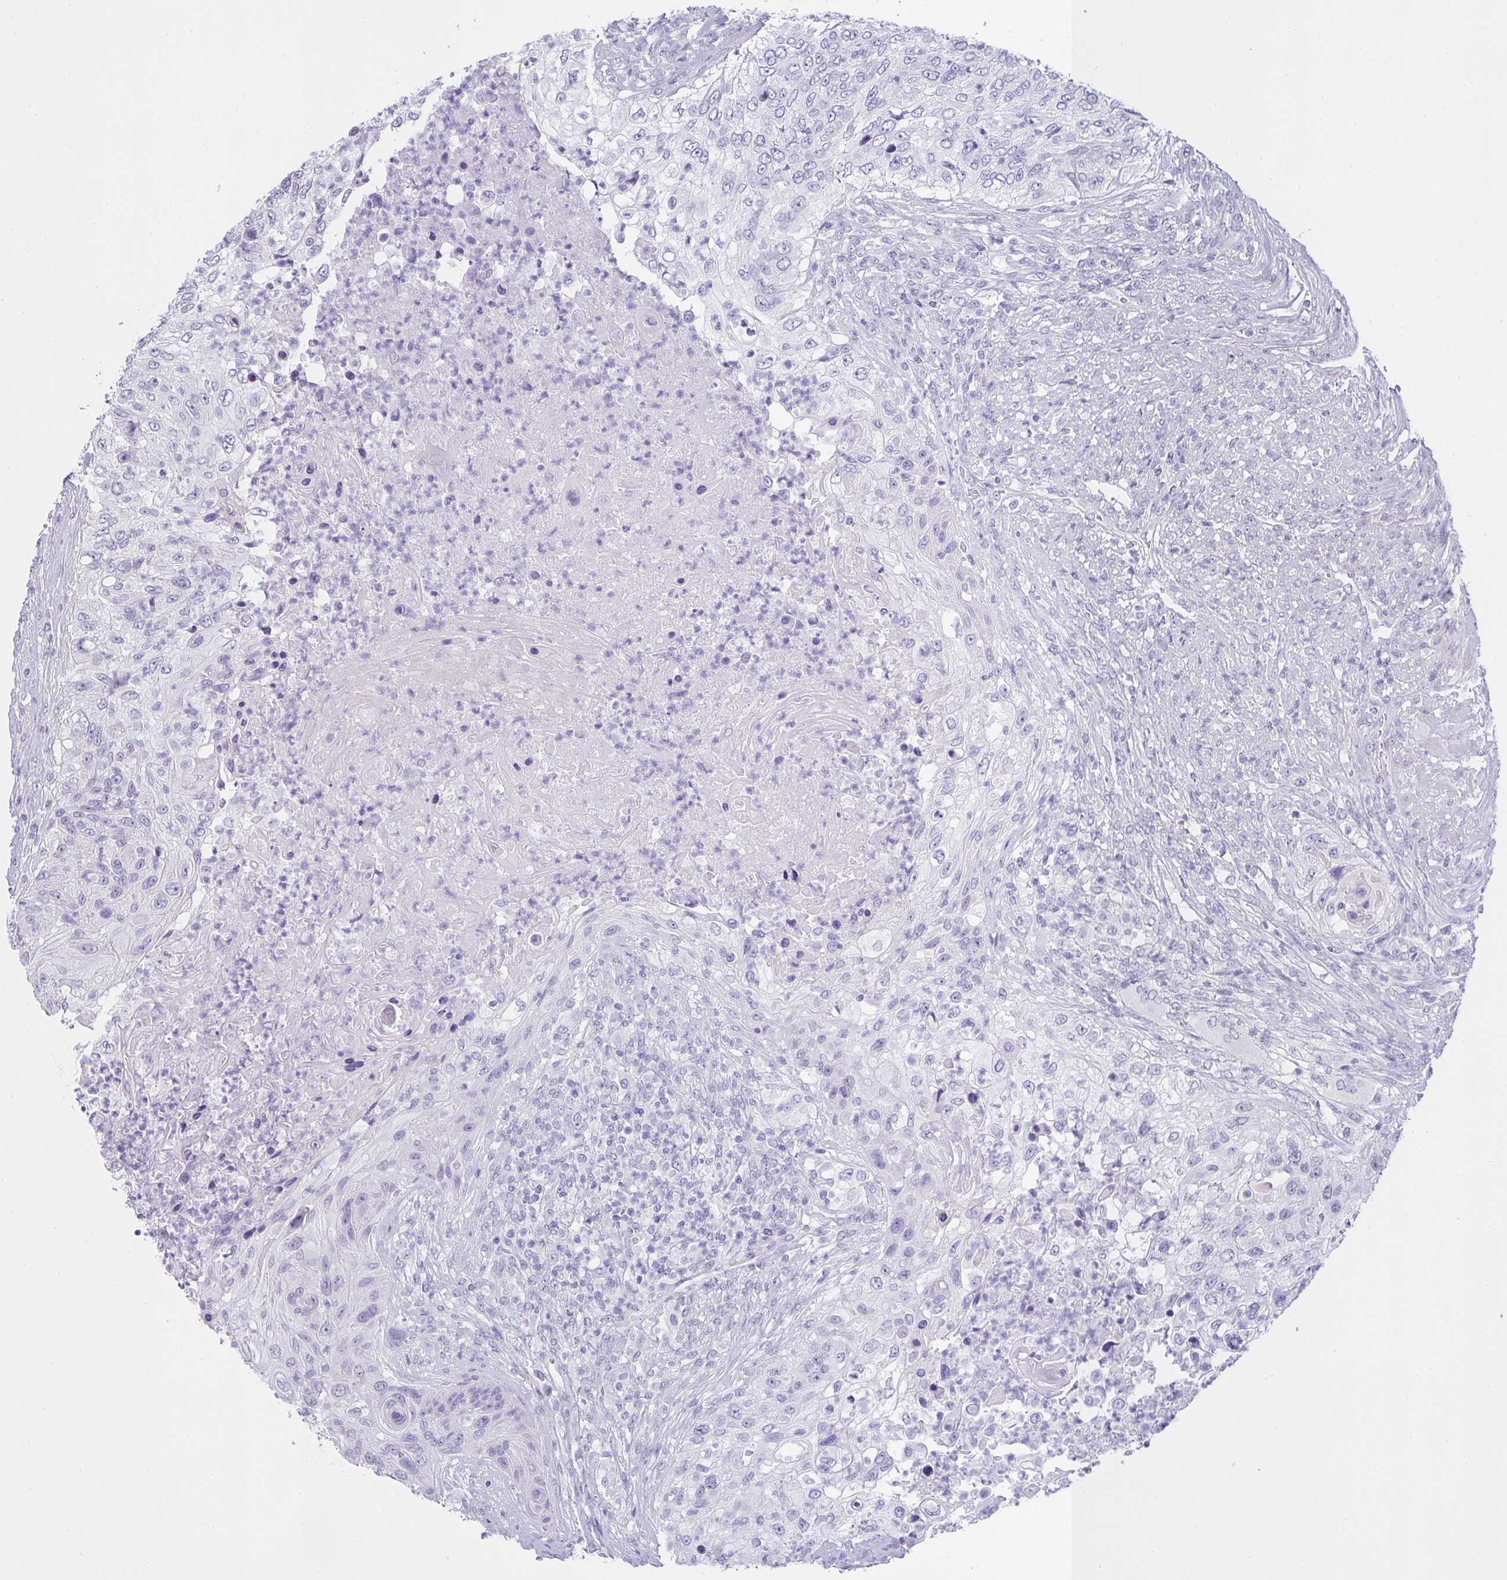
{"staining": {"intensity": "negative", "quantity": "none", "location": "none"}, "tissue": "urothelial cancer", "cell_type": "Tumor cells", "image_type": "cancer", "snomed": [{"axis": "morphology", "description": "Urothelial carcinoma, High grade"}, {"axis": "topography", "description": "Urinary bladder"}], "caption": "High-grade urothelial carcinoma was stained to show a protein in brown. There is no significant expression in tumor cells.", "gene": "VCY1B", "patient": {"sex": "female", "age": 60}}